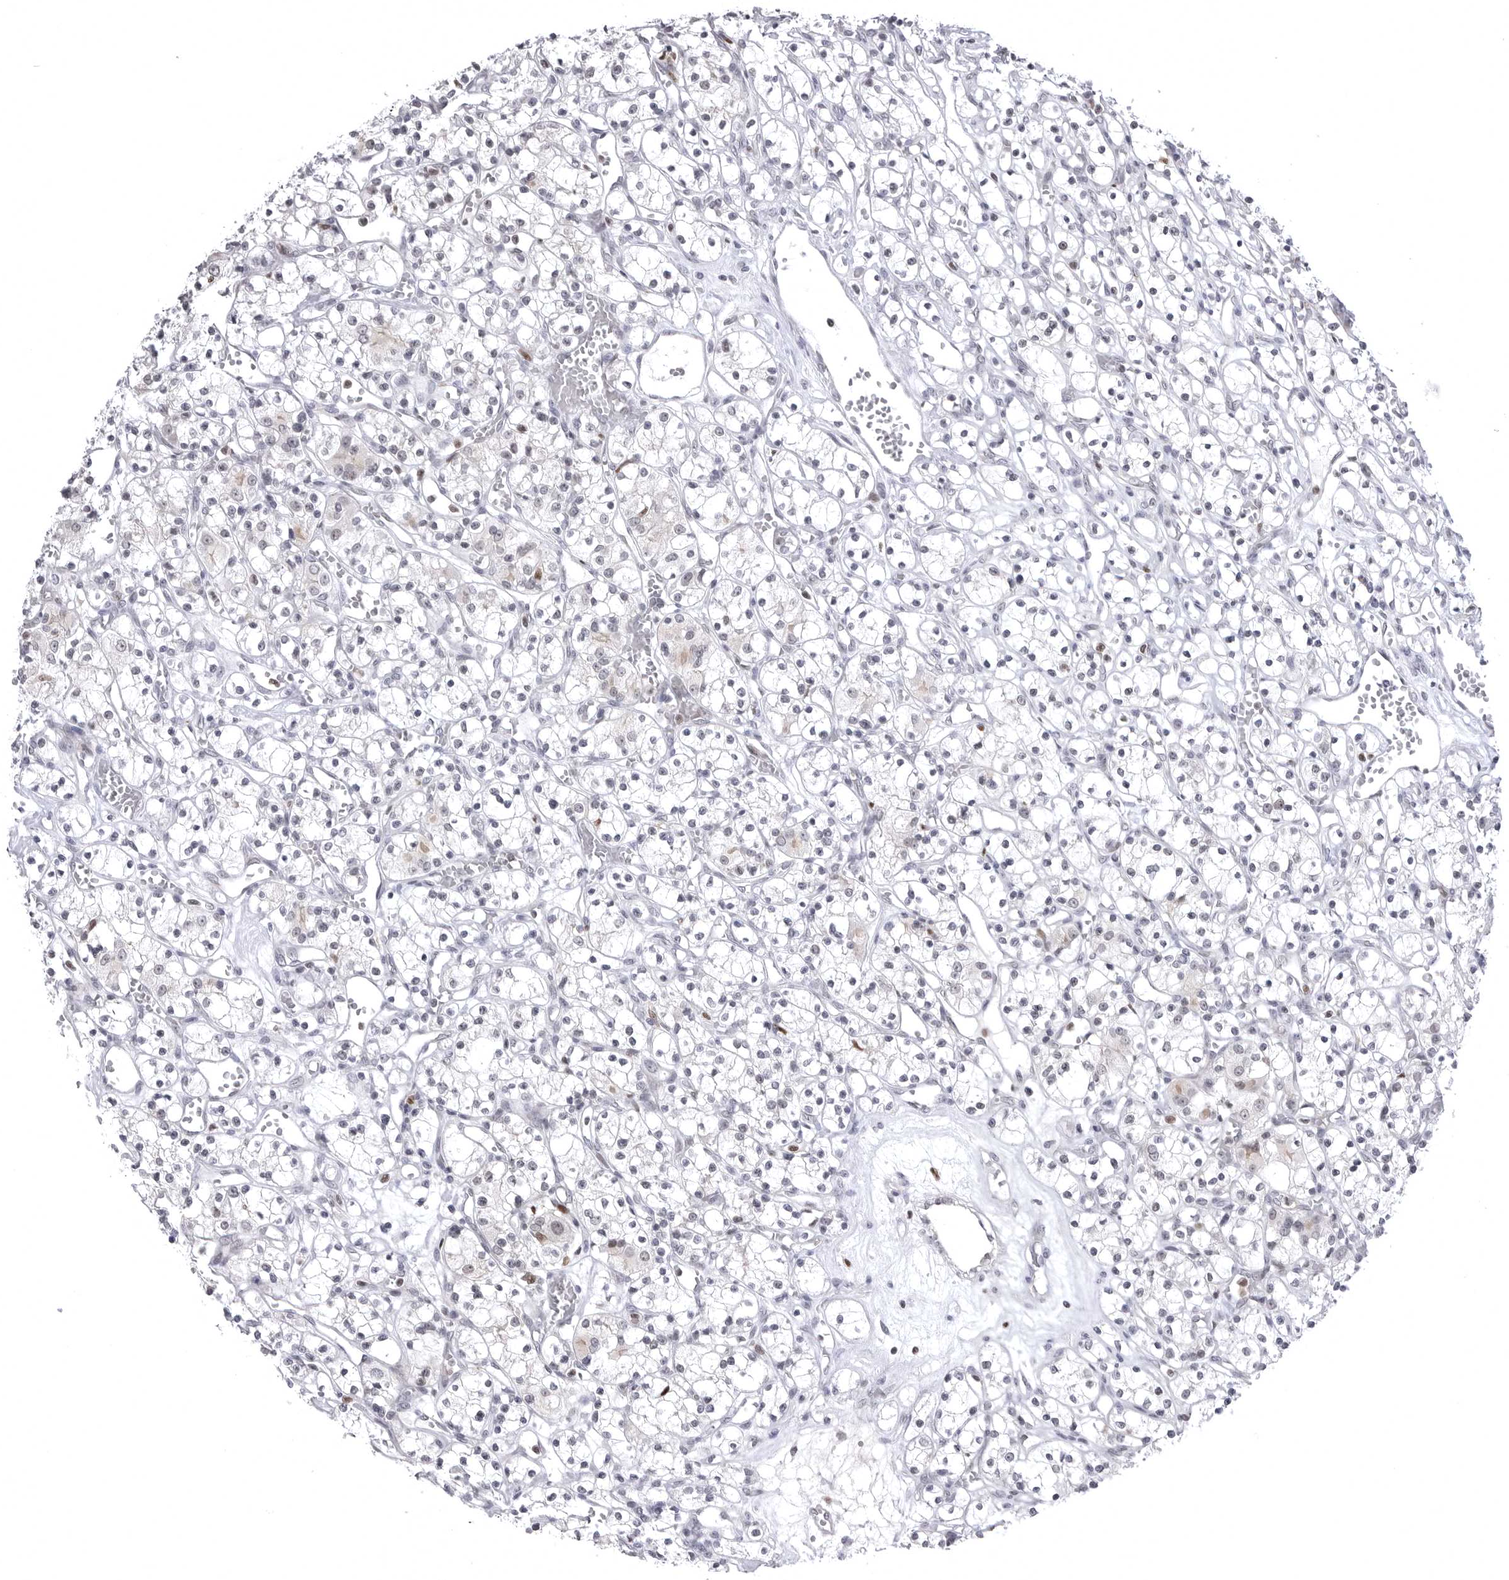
{"staining": {"intensity": "negative", "quantity": "none", "location": "none"}, "tissue": "renal cancer", "cell_type": "Tumor cells", "image_type": "cancer", "snomed": [{"axis": "morphology", "description": "Adenocarcinoma, NOS"}, {"axis": "topography", "description": "Kidney"}], "caption": "The IHC histopathology image has no significant staining in tumor cells of renal cancer (adenocarcinoma) tissue. (DAB IHC with hematoxylin counter stain).", "gene": "PTK2B", "patient": {"sex": "female", "age": 59}}